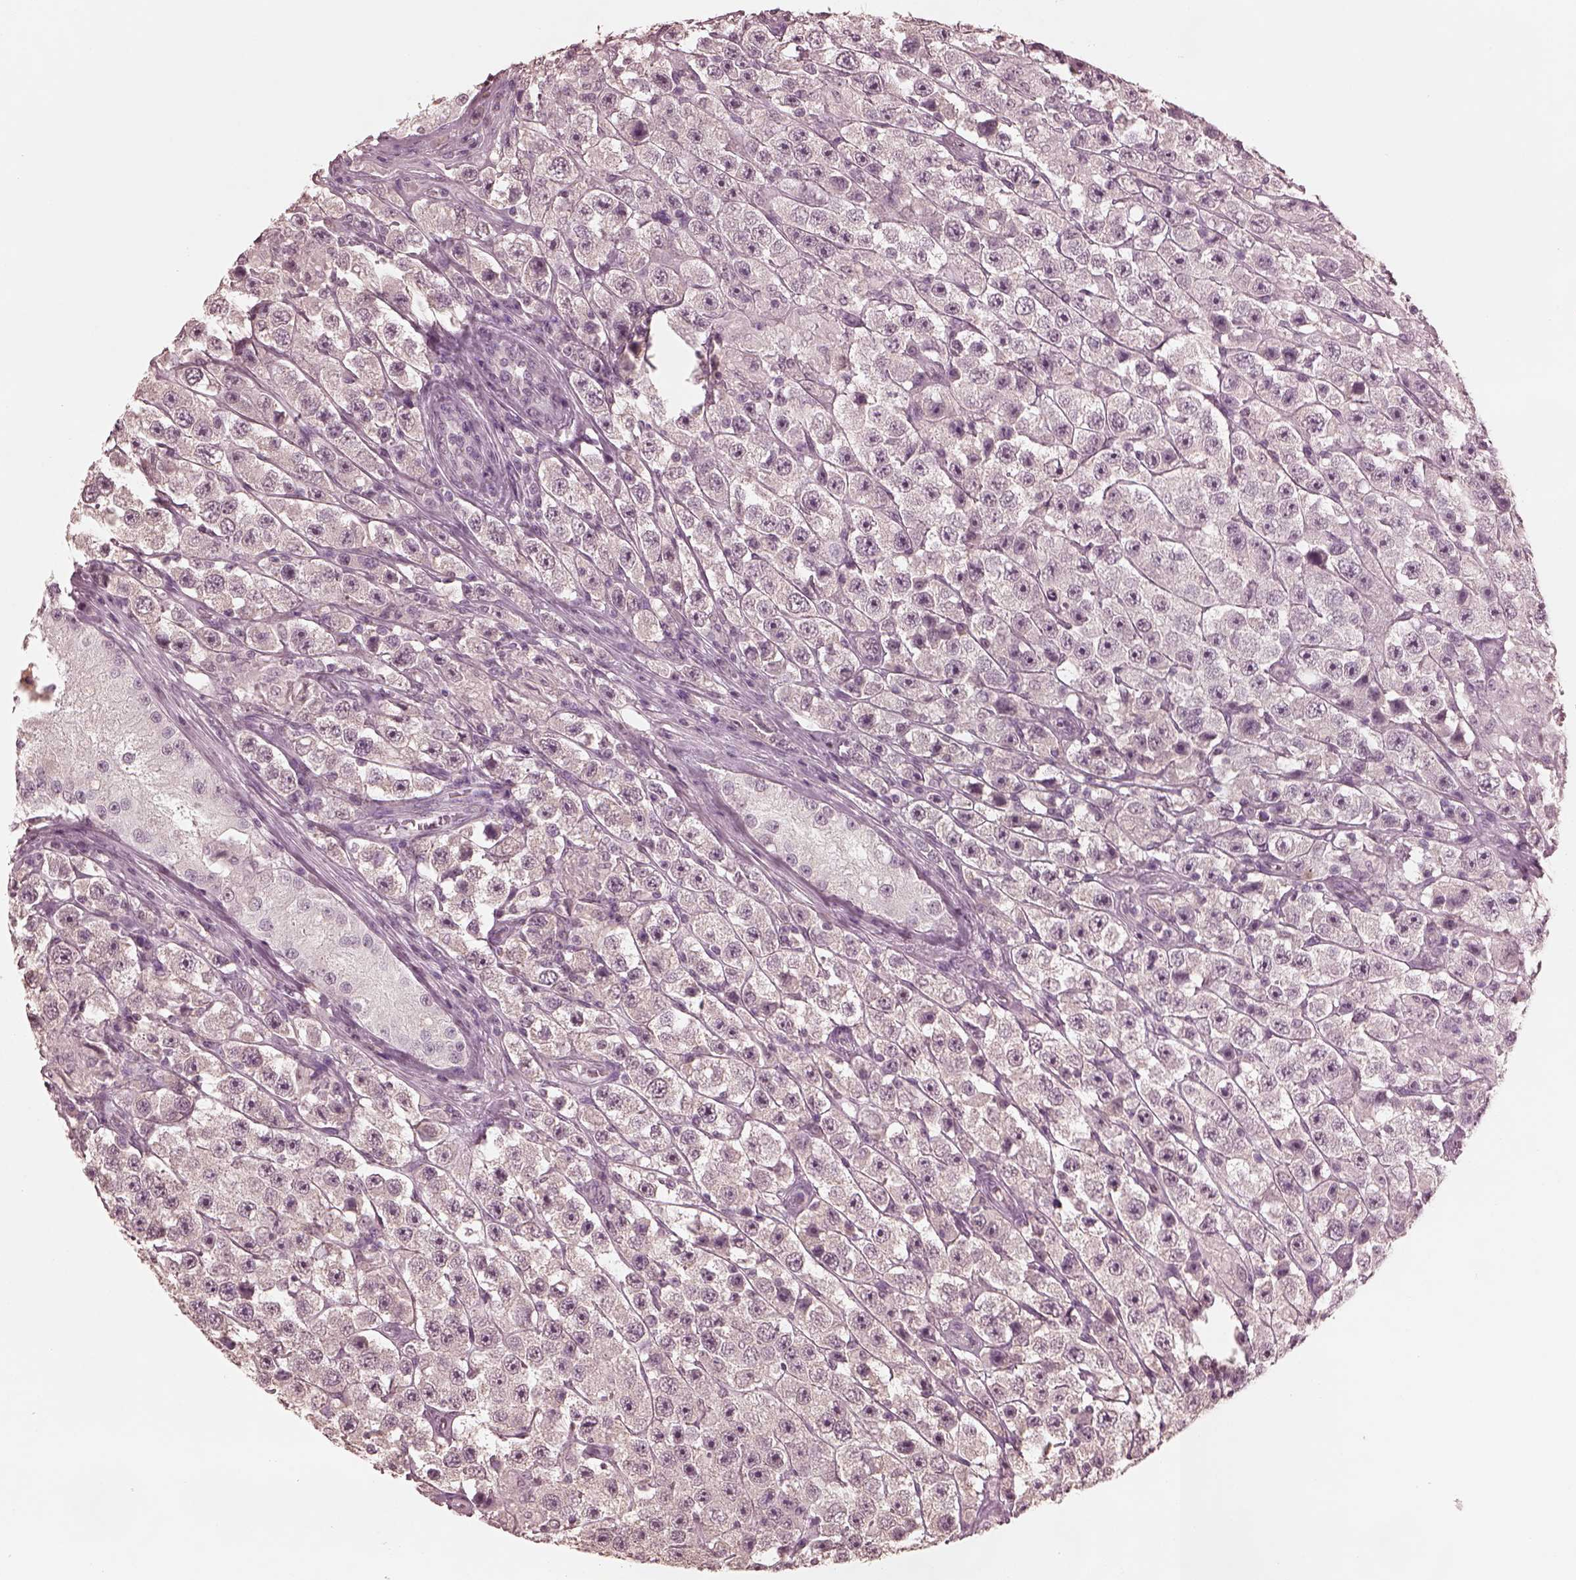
{"staining": {"intensity": "negative", "quantity": "none", "location": "none"}, "tissue": "testis cancer", "cell_type": "Tumor cells", "image_type": "cancer", "snomed": [{"axis": "morphology", "description": "Seminoma, NOS"}, {"axis": "topography", "description": "Testis"}], "caption": "Photomicrograph shows no significant protein positivity in tumor cells of seminoma (testis).", "gene": "KRT79", "patient": {"sex": "male", "age": 45}}